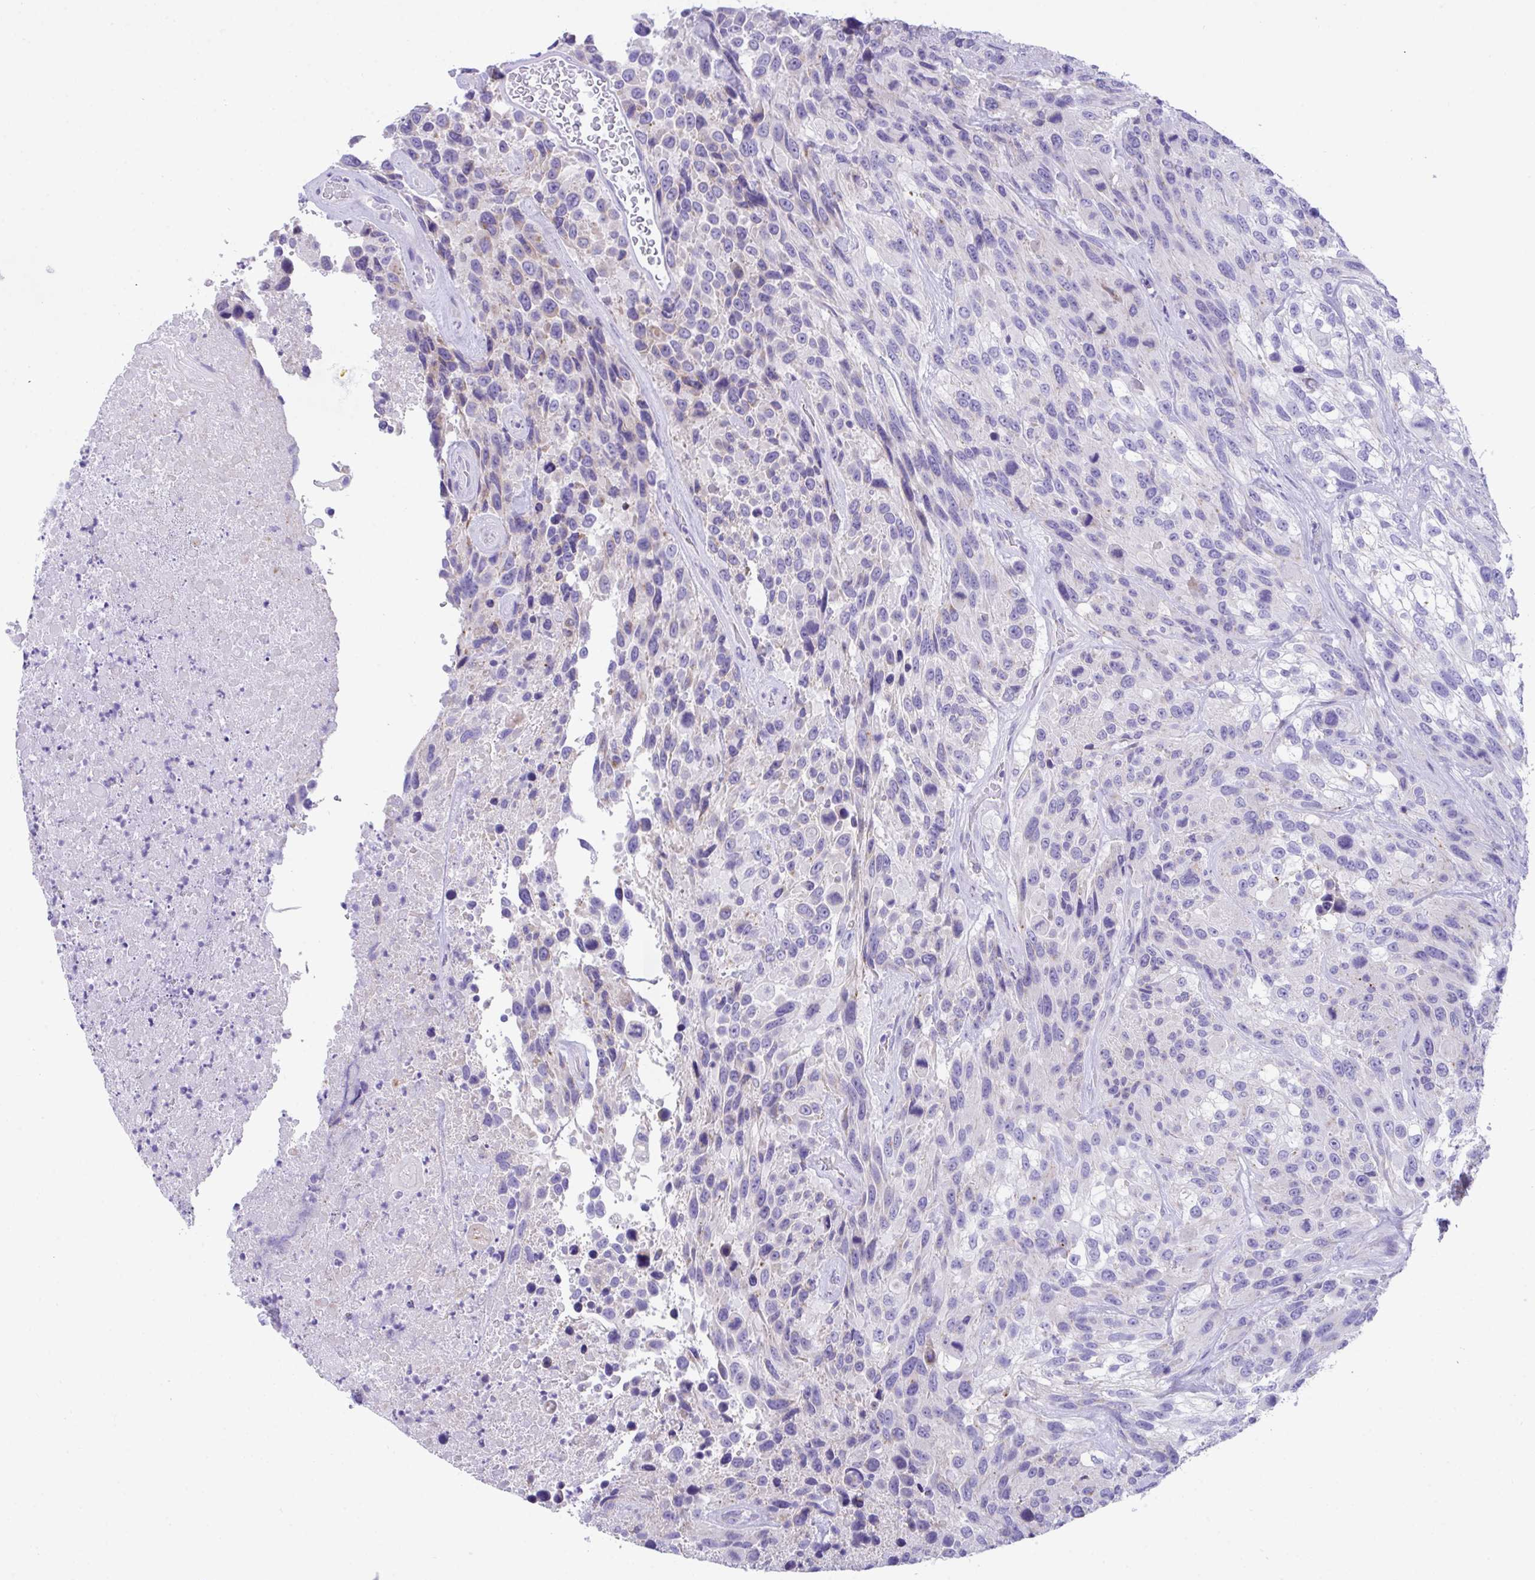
{"staining": {"intensity": "negative", "quantity": "none", "location": "none"}, "tissue": "urothelial cancer", "cell_type": "Tumor cells", "image_type": "cancer", "snomed": [{"axis": "morphology", "description": "Urothelial carcinoma, High grade"}, {"axis": "topography", "description": "Urinary bladder"}], "caption": "Immunohistochemical staining of high-grade urothelial carcinoma exhibits no significant positivity in tumor cells. (DAB (3,3'-diaminobenzidine) immunohistochemistry, high magnification).", "gene": "TMEM106B", "patient": {"sex": "female", "age": 70}}